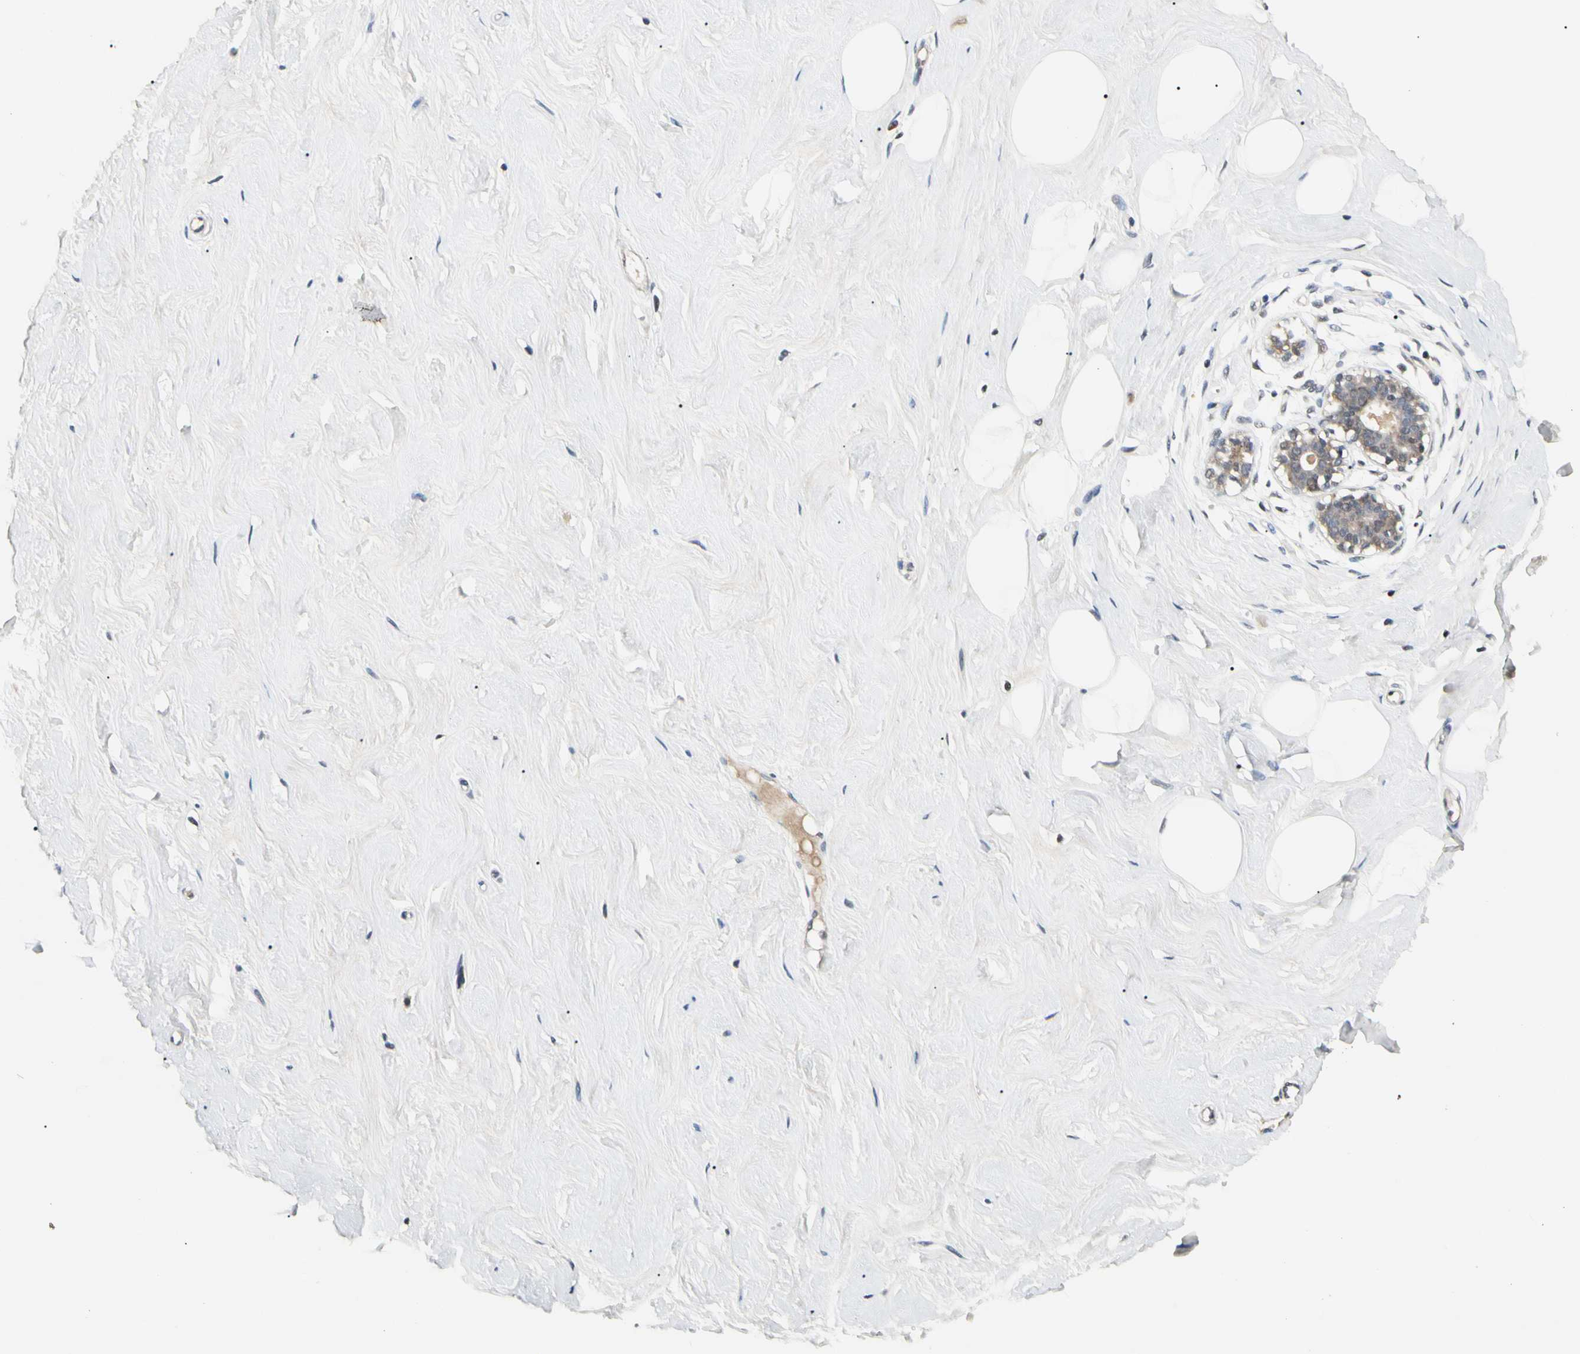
{"staining": {"intensity": "negative", "quantity": "none", "location": "none"}, "tissue": "breast", "cell_type": "Adipocytes", "image_type": "normal", "snomed": [{"axis": "morphology", "description": "Normal tissue, NOS"}, {"axis": "topography", "description": "Breast"}], "caption": "IHC image of unremarkable breast stained for a protein (brown), which displays no positivity in adipocytes. (DAB immunohistochemistry visualized using brightfield microscopy, high magnification).", "gene": "GREM1", "patient": {"sex": "female", "age": 23}}